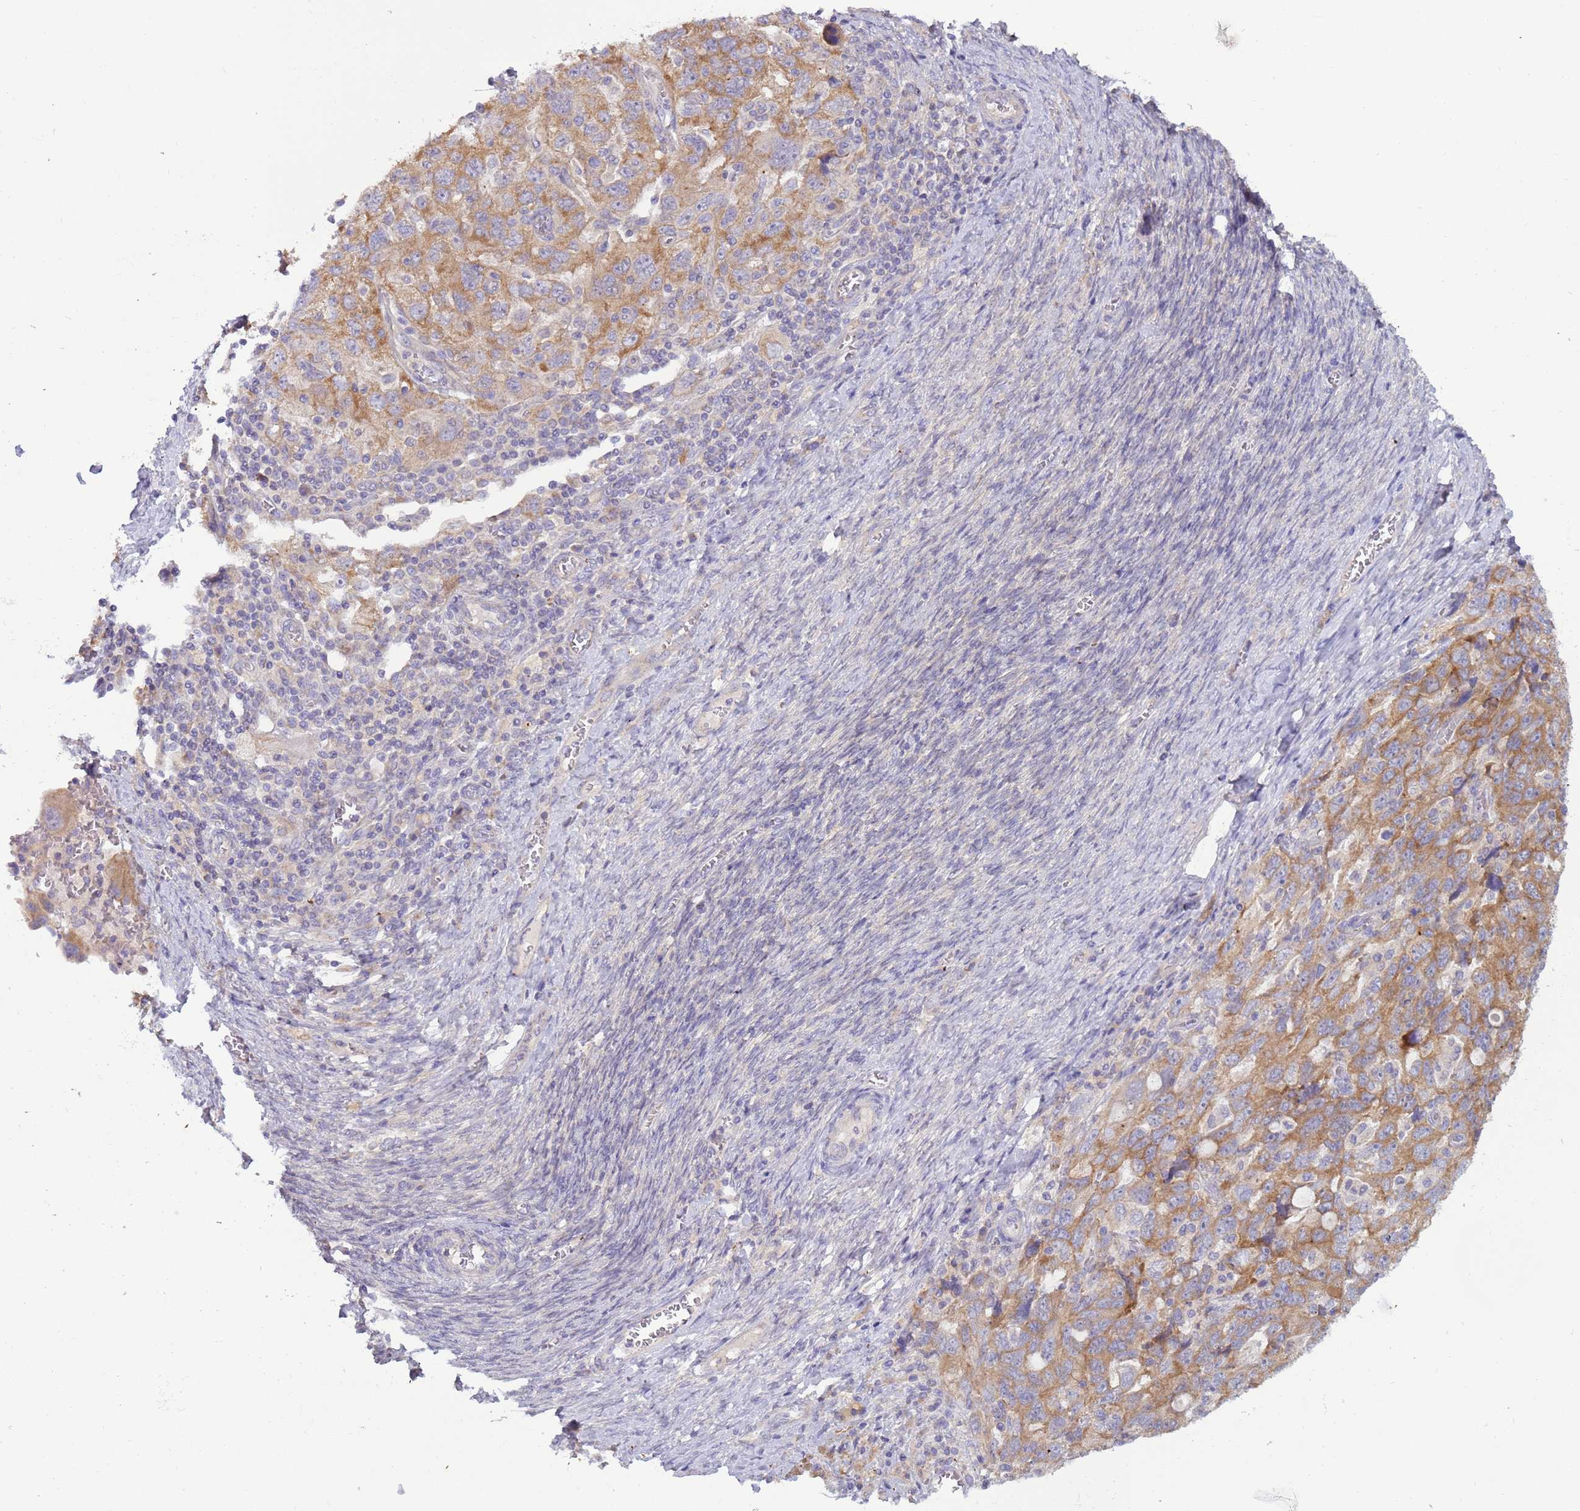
{"staining": {"intensity": "moderate", "quantity": ">75%", "location": "cytoplasmic/membranous"}, "tissue": "ovarian cancer", "cell_type": "Tumor cells", "image_type": "cancer", "snomed": [{"axis": "morphology", "description": "Carcinoma, NOS"}, {"axis": "morphology", "description": "Cystadenocarcinoma, serous, NOS"}, {"axis": "topography", "description": "Ovary"}], "caption": "DAB (3,3'-diaminobenzidine) immunohistochemical staining of human serous cystadenocarcinoma (ovarian) shows moderate cytoplasmic/membranous protein staining in approximately >75% of tumor cells.", "gene": "UQCRQ", "patient": {"sex": "female", "age": 69}}